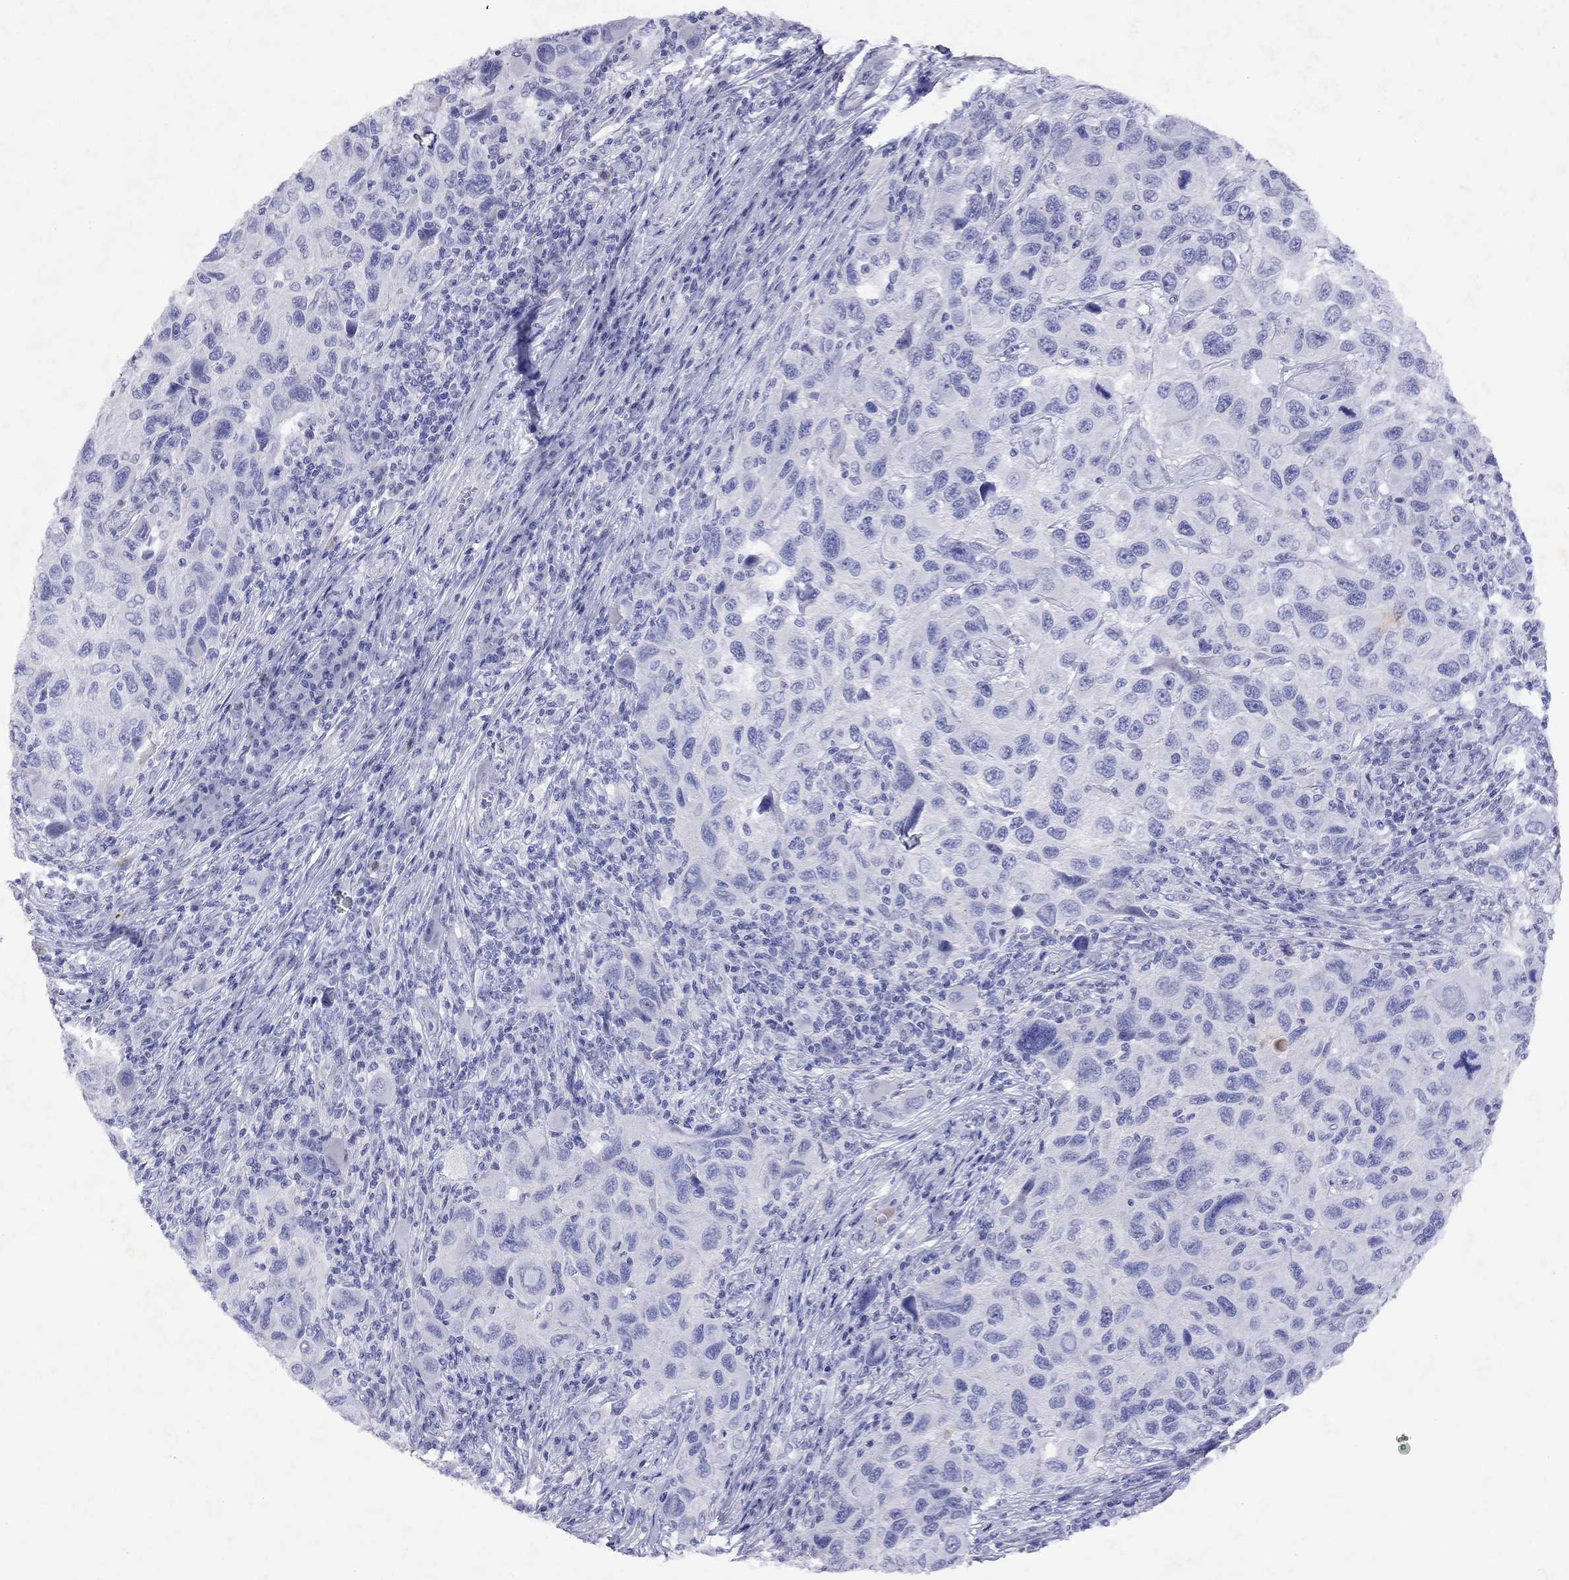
{"staining": {"intensity": "negative", "quantity": "none", "location": "none"}, "tissue": "melanoma", "cell_type": "Tumor cells", "image_type": "cancer", "snomed": [{"axis": "morphology", "description": "Malignant melanoma, NOS"}, {"axis": "topography", "description": "Skin"}], "caption": "An immunohistochemistry photomicrograph of melanoma is shown. There is no staining in tumor cells of melanoma.", "gene": "GNAT3", "patient": {"sex": "male", "age": 53}}